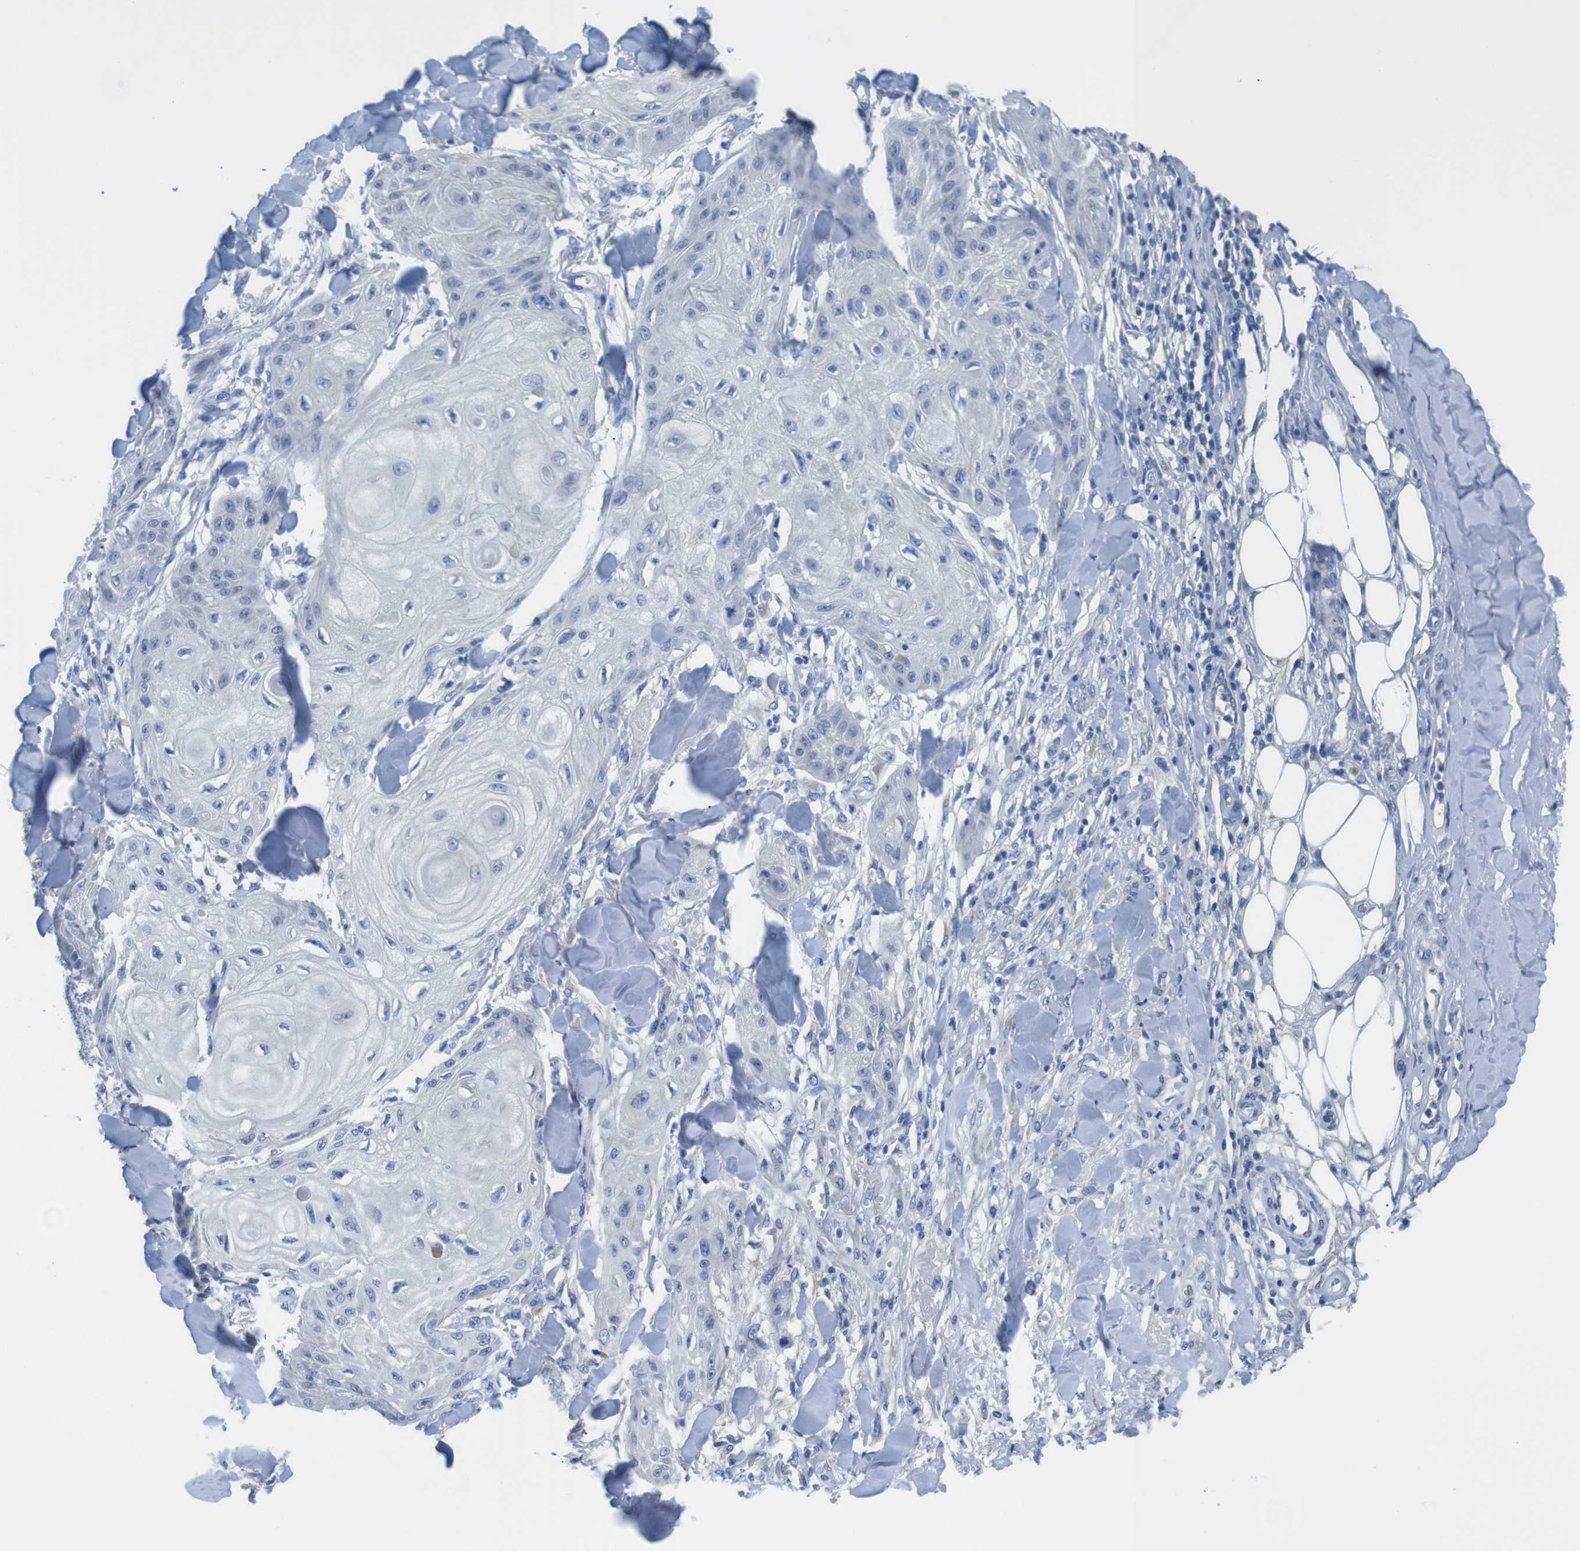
{"staining": {"intensity": "negative", "quantity": "none", "location": "none"}, "tissue": "skin cancer", "cell_type": "Tumor cells", "image_type": "cancer", "snomed": [{"axis": "morphology", "description": "Squamous cell carcinoma, NOS"}, {"axis": "topography", "description": "Skin"}], "caption": "An IHC image of skin cancer is shown. There is no staining in tumor cells of skin cancer. (DAB IHC, high magnification).", "gene": "GOLGA2", "patient": {"sex": "male", "age": 74}}